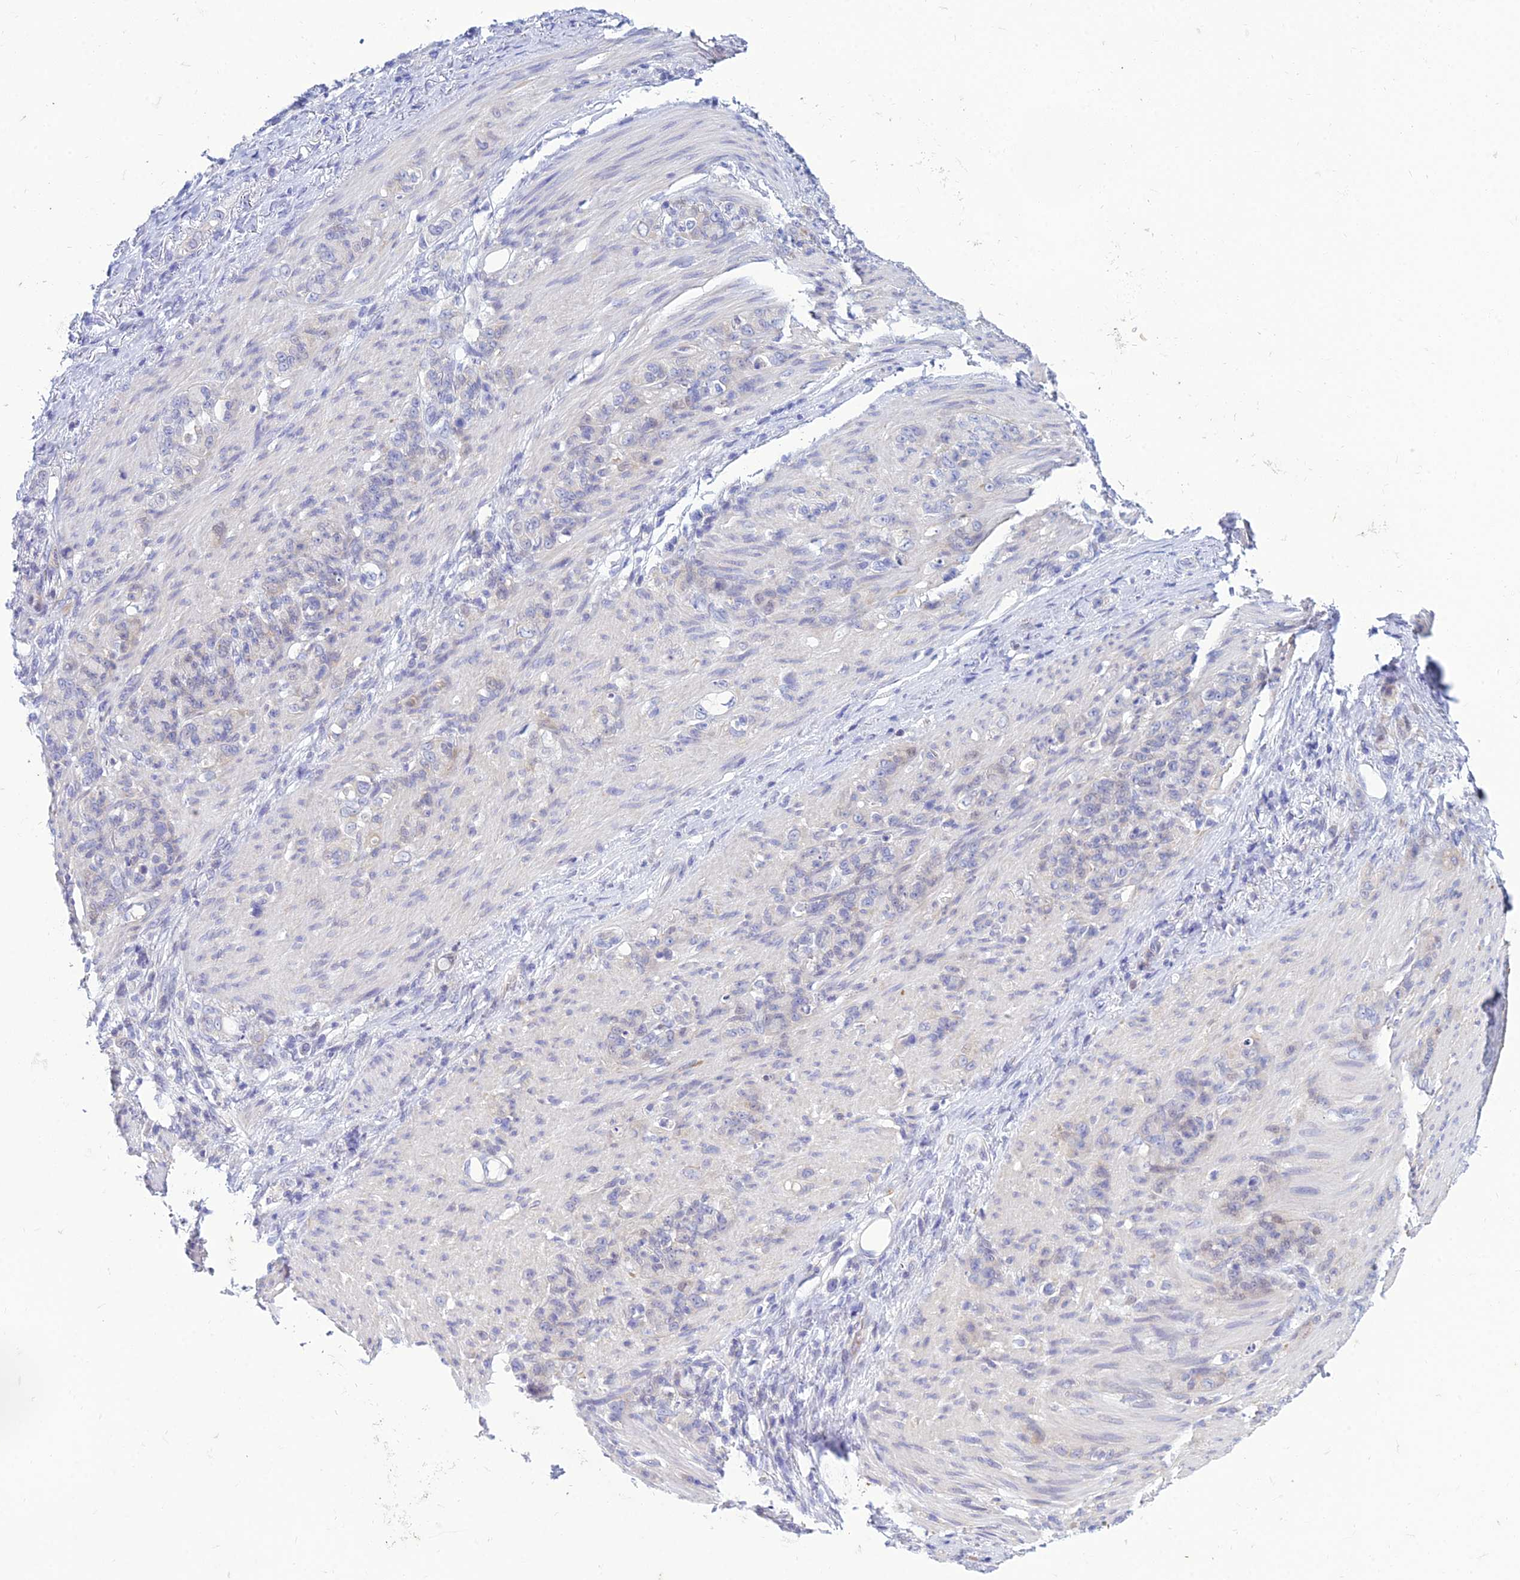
{"staining": {"intensity": "negative", "quantity": "none", "location": "none"}, "tissue": "stomach cancer", "cell_type": "Tumor cells", "image_type": "cancer", "snomed": [{"axis": "morphology", "description": "Adenocarcinoma, NOS"}, {"axis": "topography", "description": "Stomach"}], "caption": "Protein analysis of stomach cancer displays no significant expression in tumor cells.", "gene": "ZMIZ1", "patient": {"sex": "female", "age": 79}}